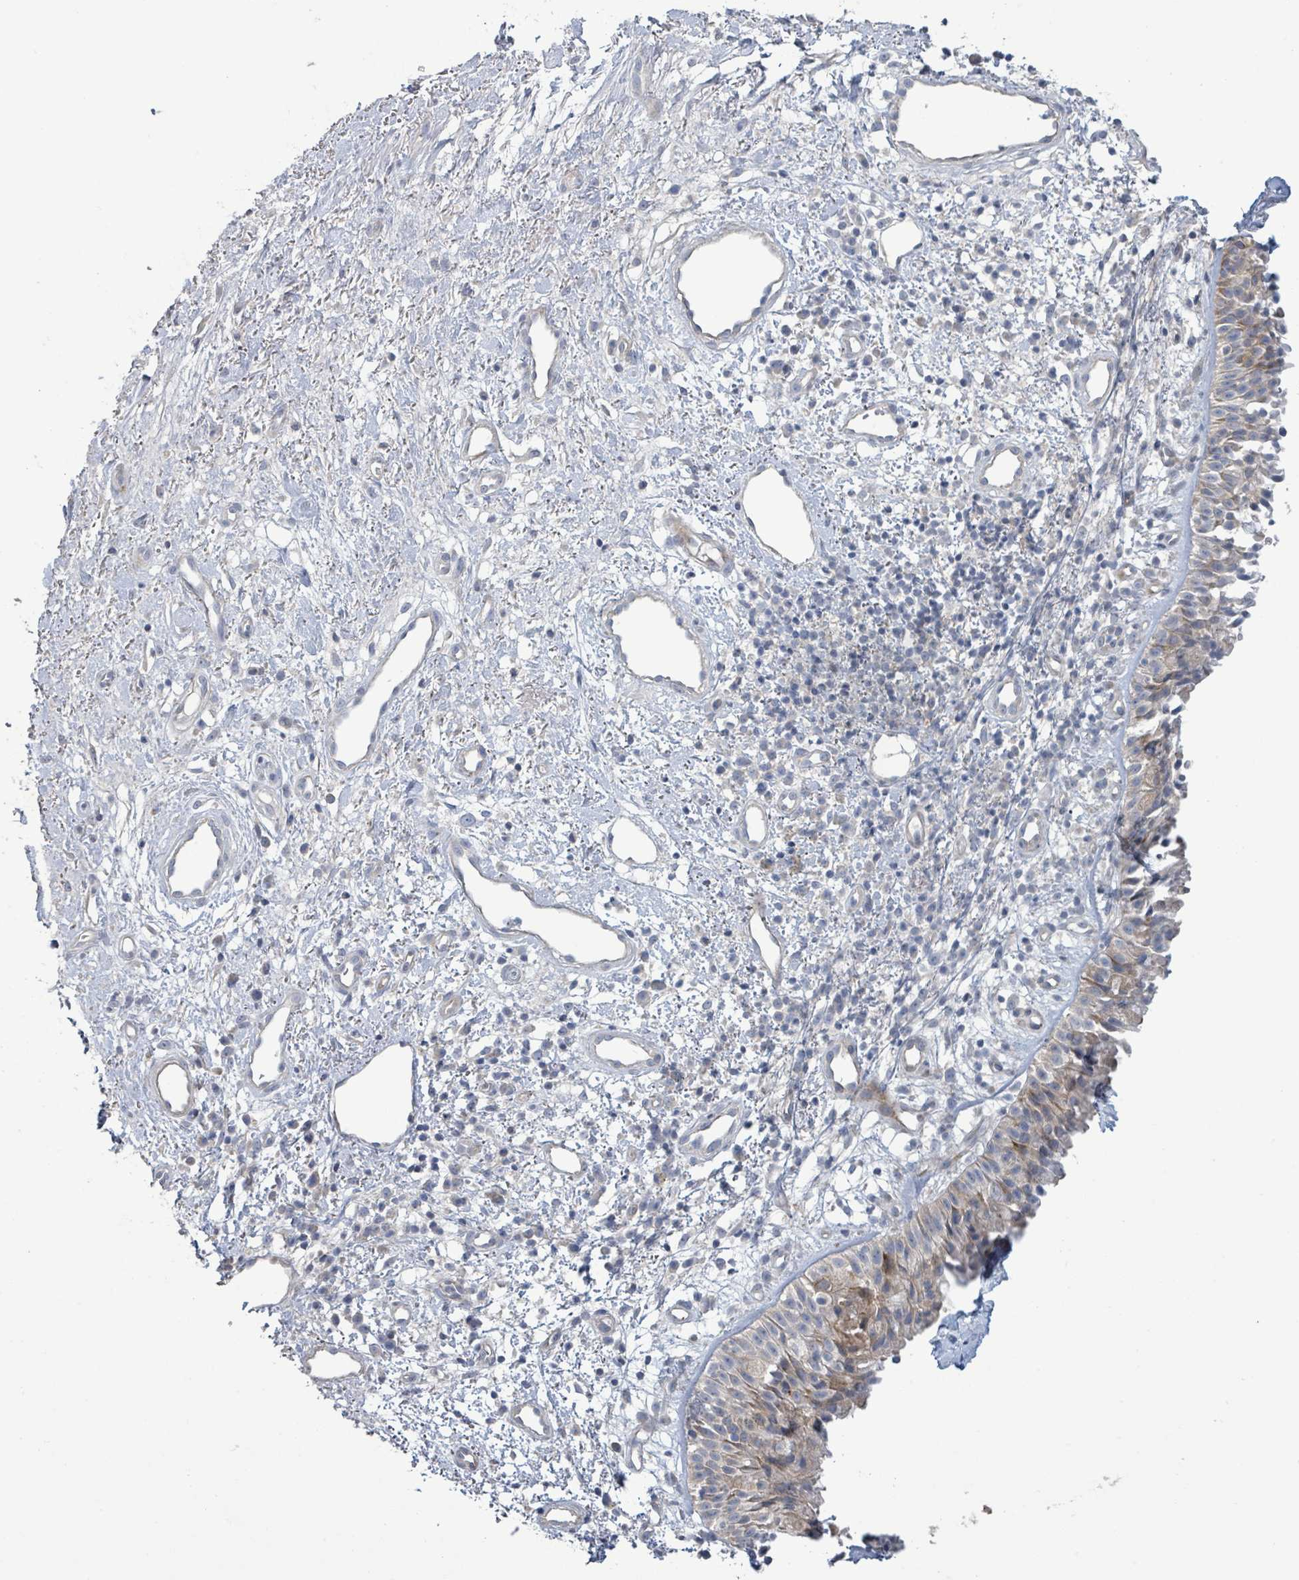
{"staining": {"intensity": "weak", "quantity": "25%-75%", "location": "cytoplasmic/membranous"}, "tissue": "nasopharynx", "cell_type": "Respiratory epithelial cells", "image_type": "normal", "snomed": [{"axis": "morphology", "description": "Normal tissue, NOS"}, {"axis": "topography", "description": "Cartilage tissue"}, {"axis": "topography", "description": "Nasopharynx"}, {"axis": "topography", "description": "Thyroid gland"}], "caption": "Immunohistochemistry image of benign nasopharynx stained for a protein (brown), which demonstrates low levels of weak cytoplasmic/membranous staining in about 25%-75% of respiratory epithelial cells.", "gene": "LILRA4", "patient": {"sex": "male", "age": 63}}